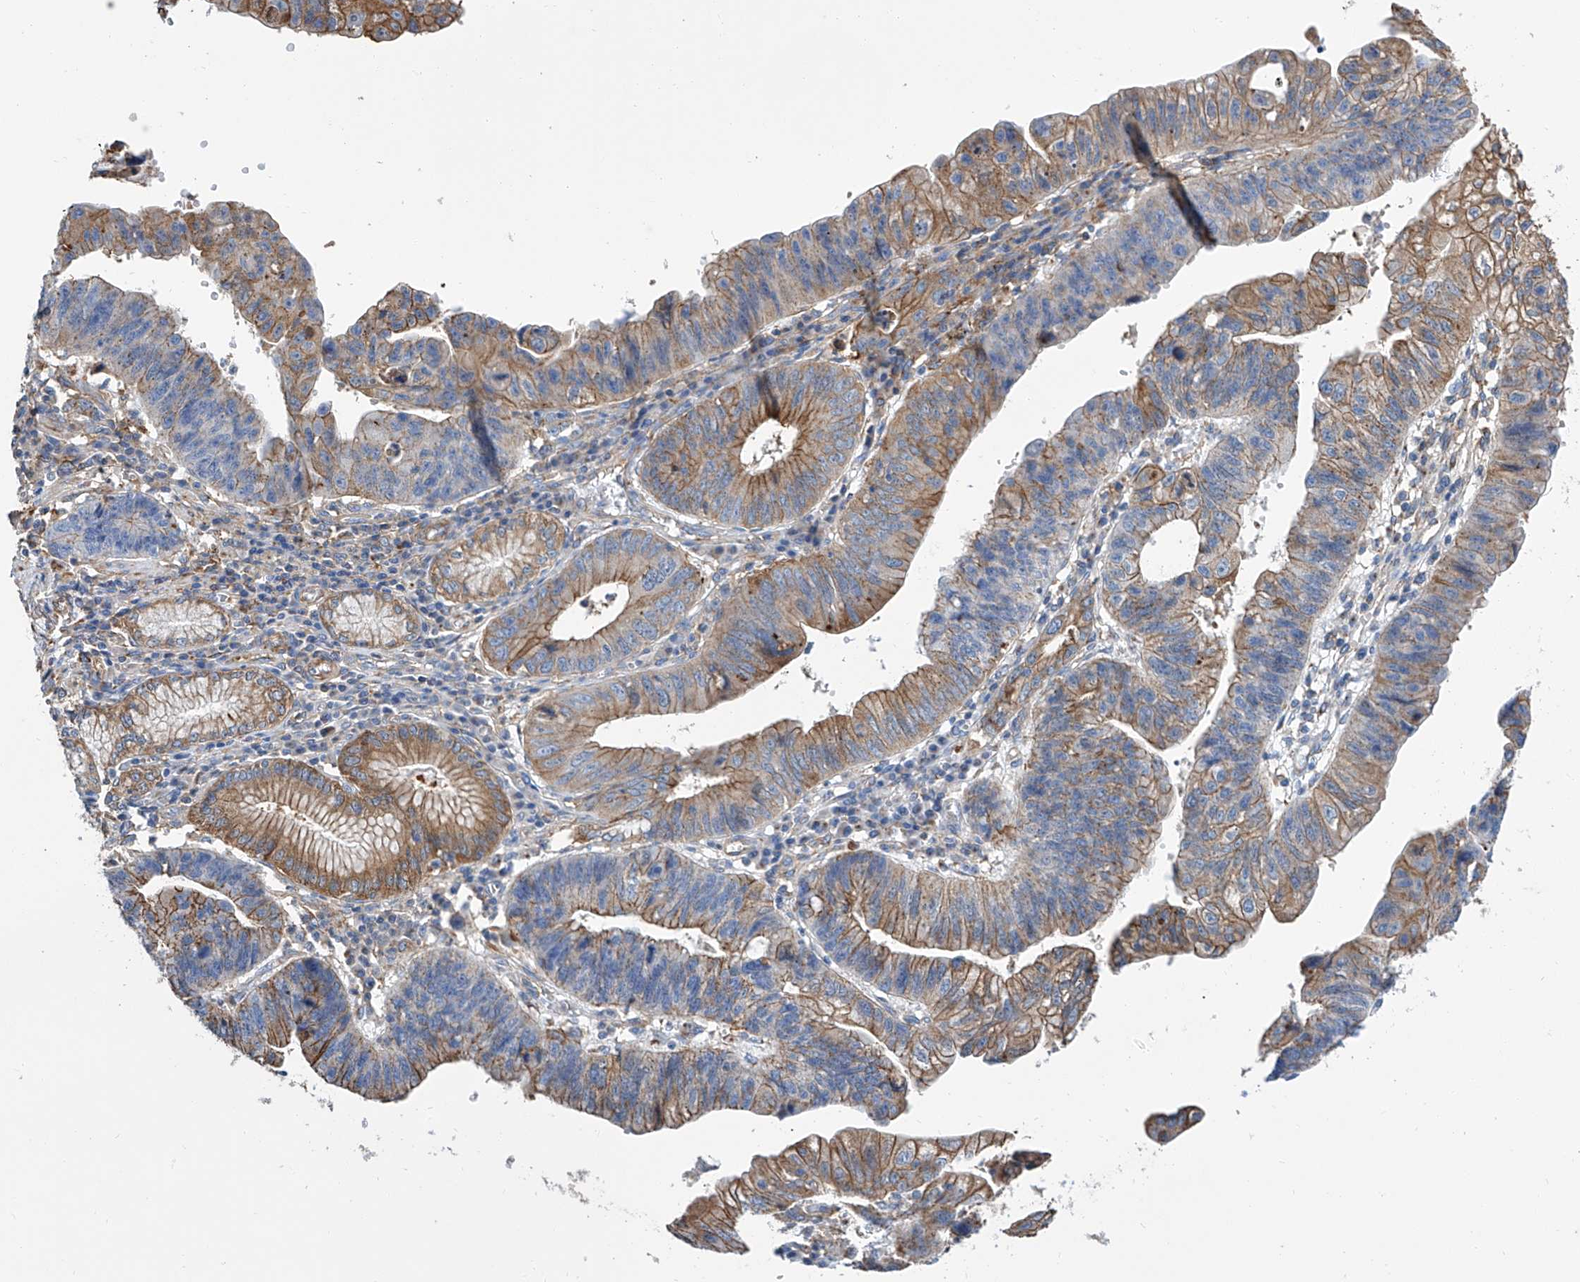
{"staining": {"intensity": "moderate", "quantity": ">75%", "location": "cytoplasmic/membranous"}, "tissue": "stomach cancer", "cell_type": "Tumor cells", "image_type": "cancer", "snomed": [{"axis": "morphology", "description": "Adenocarcinoma, NOS"}, {"axis": "topography", "description": "Stomach"}], "caption": "Stomach cancer stained with a protein marker demonstrates moderate staining in tumor cells.", "gene": "GPT", "patient": {"sex": "male", "age": 59}}